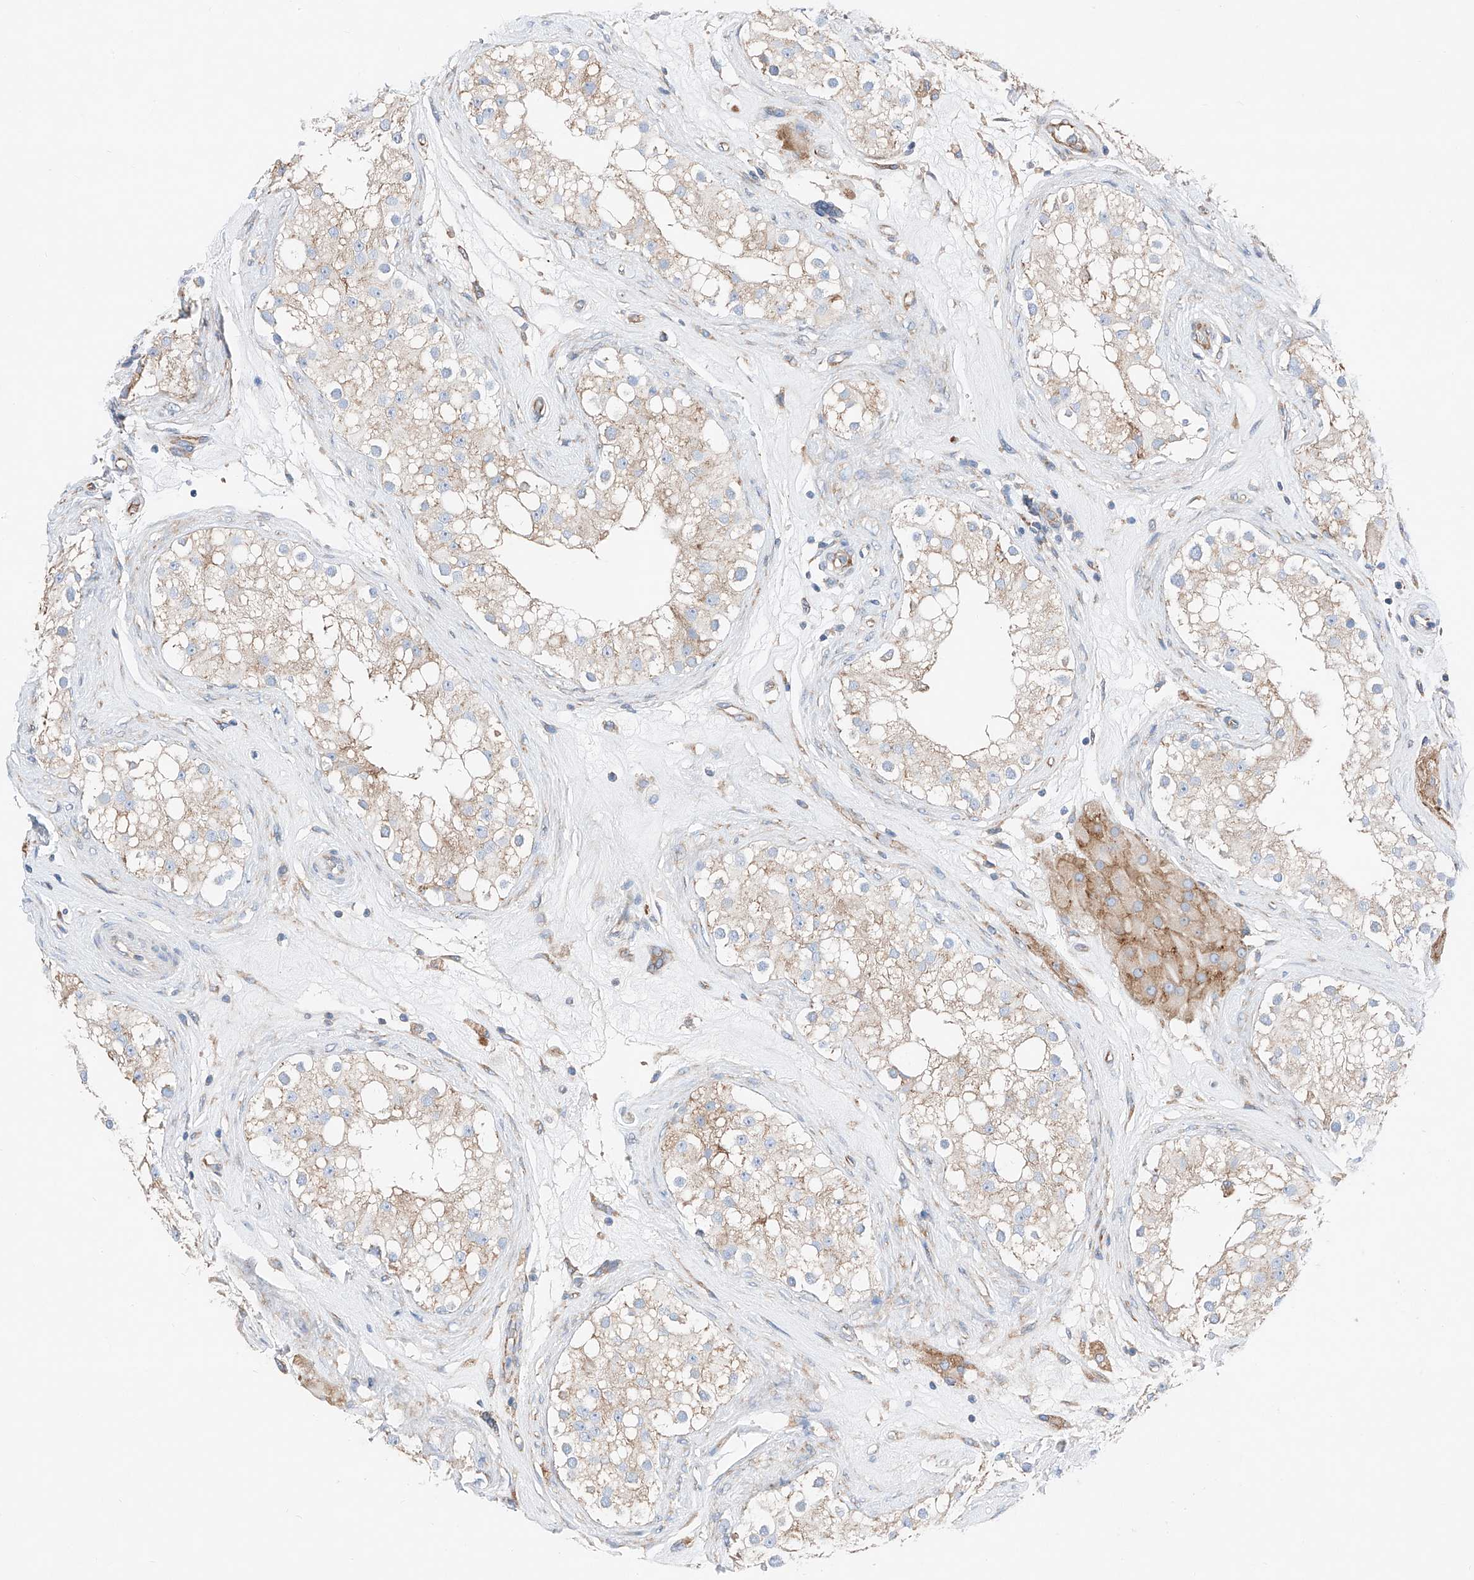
{"staining": {"intensity": "moderate", "quantity": "25%-75%", "location": "cytoplasmic/membranous"}, "tissue": "testis", "cell_type": "Cells in seminiferous ducts", "image_type": "normal", "snomed": [{"axis": "morphology", "description": "Normal tissue, NOS"}, {"axis": "topography", "description": "Testis"}], "caption": "High-power microscopy captured an immunohistochemistry micrograph of benign testis, revealing moderate cytoplasmic/membranous positivity in approximately 25%-75% of cells in seminiferous ducts. (Stains: DAB (3,3'-diaminobenzidine) in brown, nuclei in blue, Microscopy: brightfield microscopy at high magnification).", "gene": "CRELD1", "patient": {"sex": "male", "age": 84}}